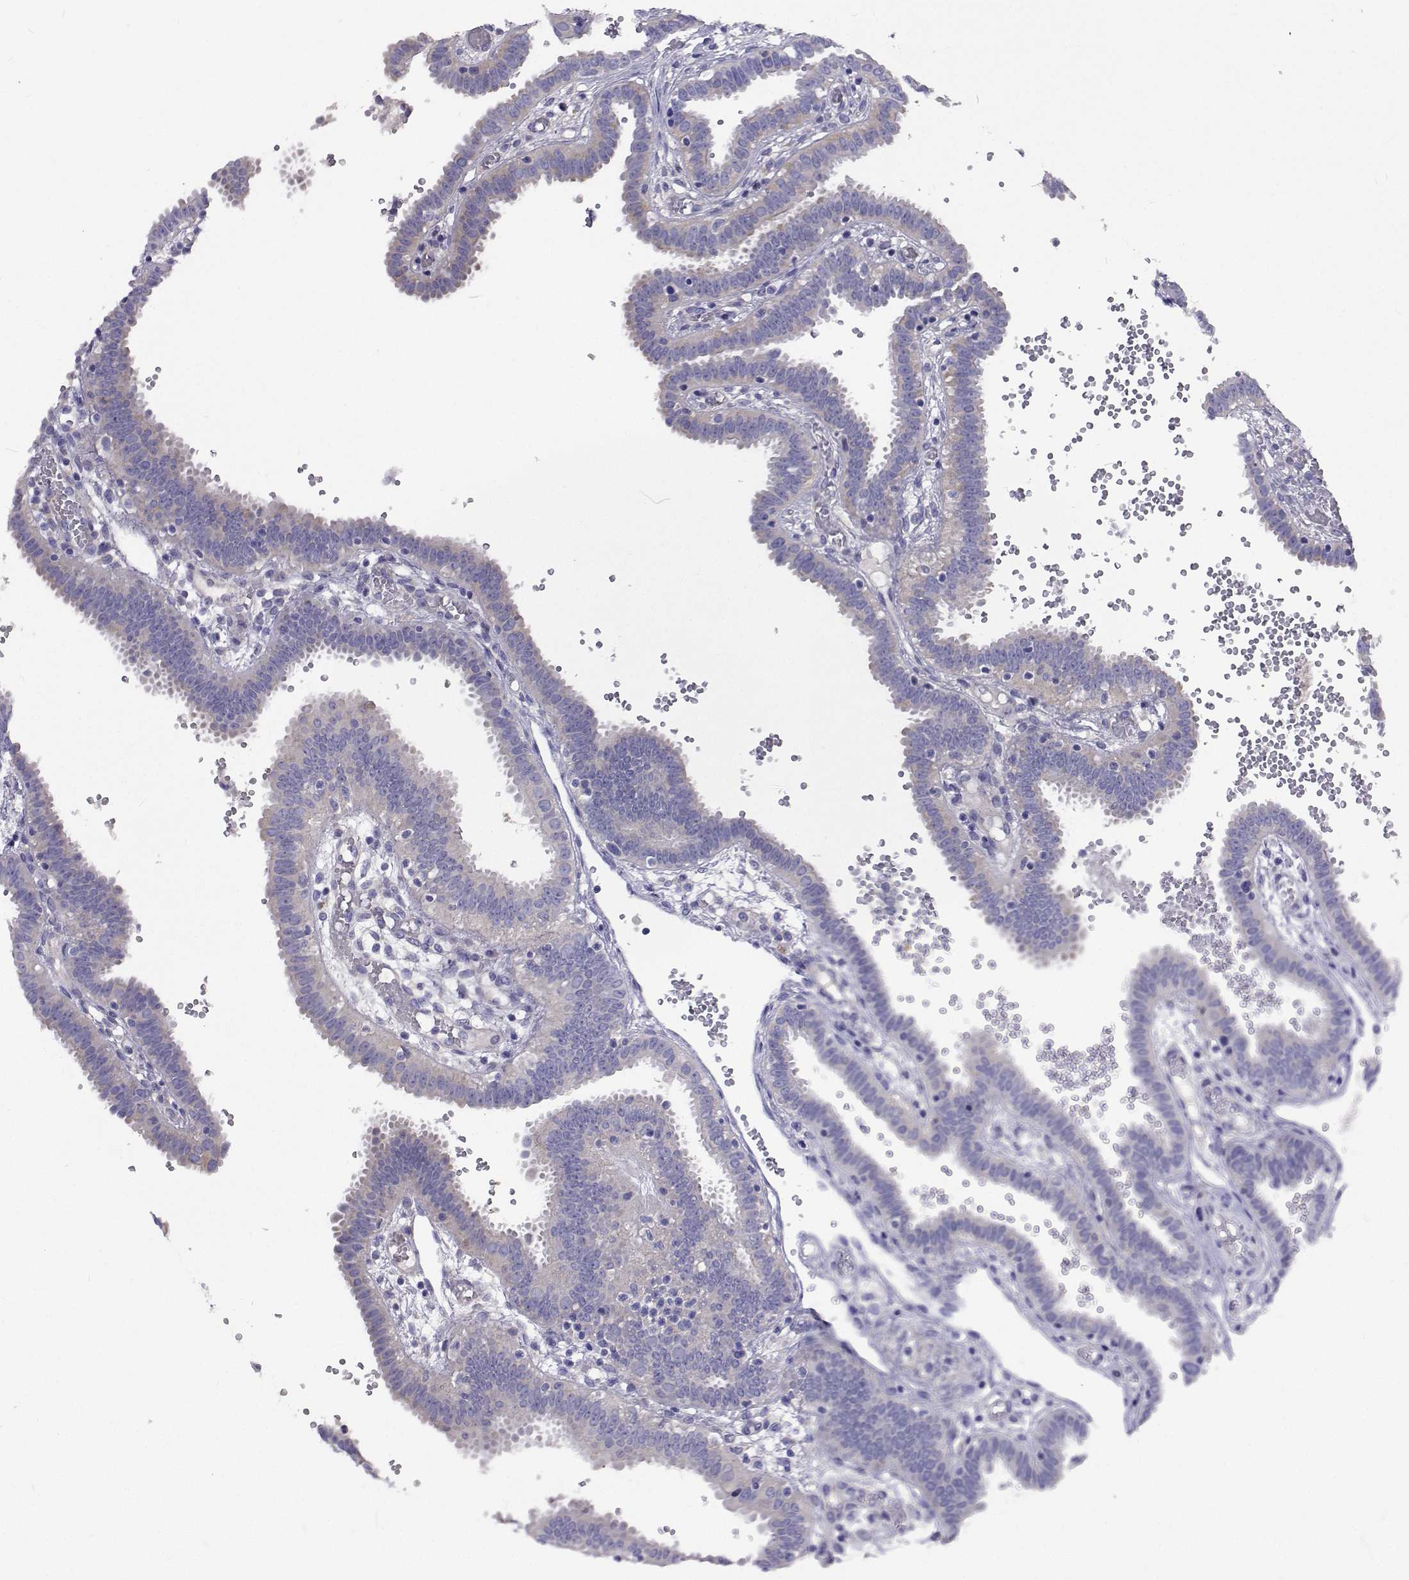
{"staining": {"intensity": "negative", "quantity": "none", "location": "none"}, "tissue": "fallopian tube", "cell_type": "Glandular cells", "image_type": "normal", "snomed": [{"axis": "morphology", "description": "Normal tissue, NOS"}, {"axis": "topography", "description": "Fallopian tube"}], "caption": "Immunohistochemical staining of unremarkable fallopian tube exhibits no significant staining in glandular cells. (Brightfield microscopy of DAB immunohistochemistry at high magnification).", "gene": "LHFPL7", "patient": {"sex": "female", "age": 37}}